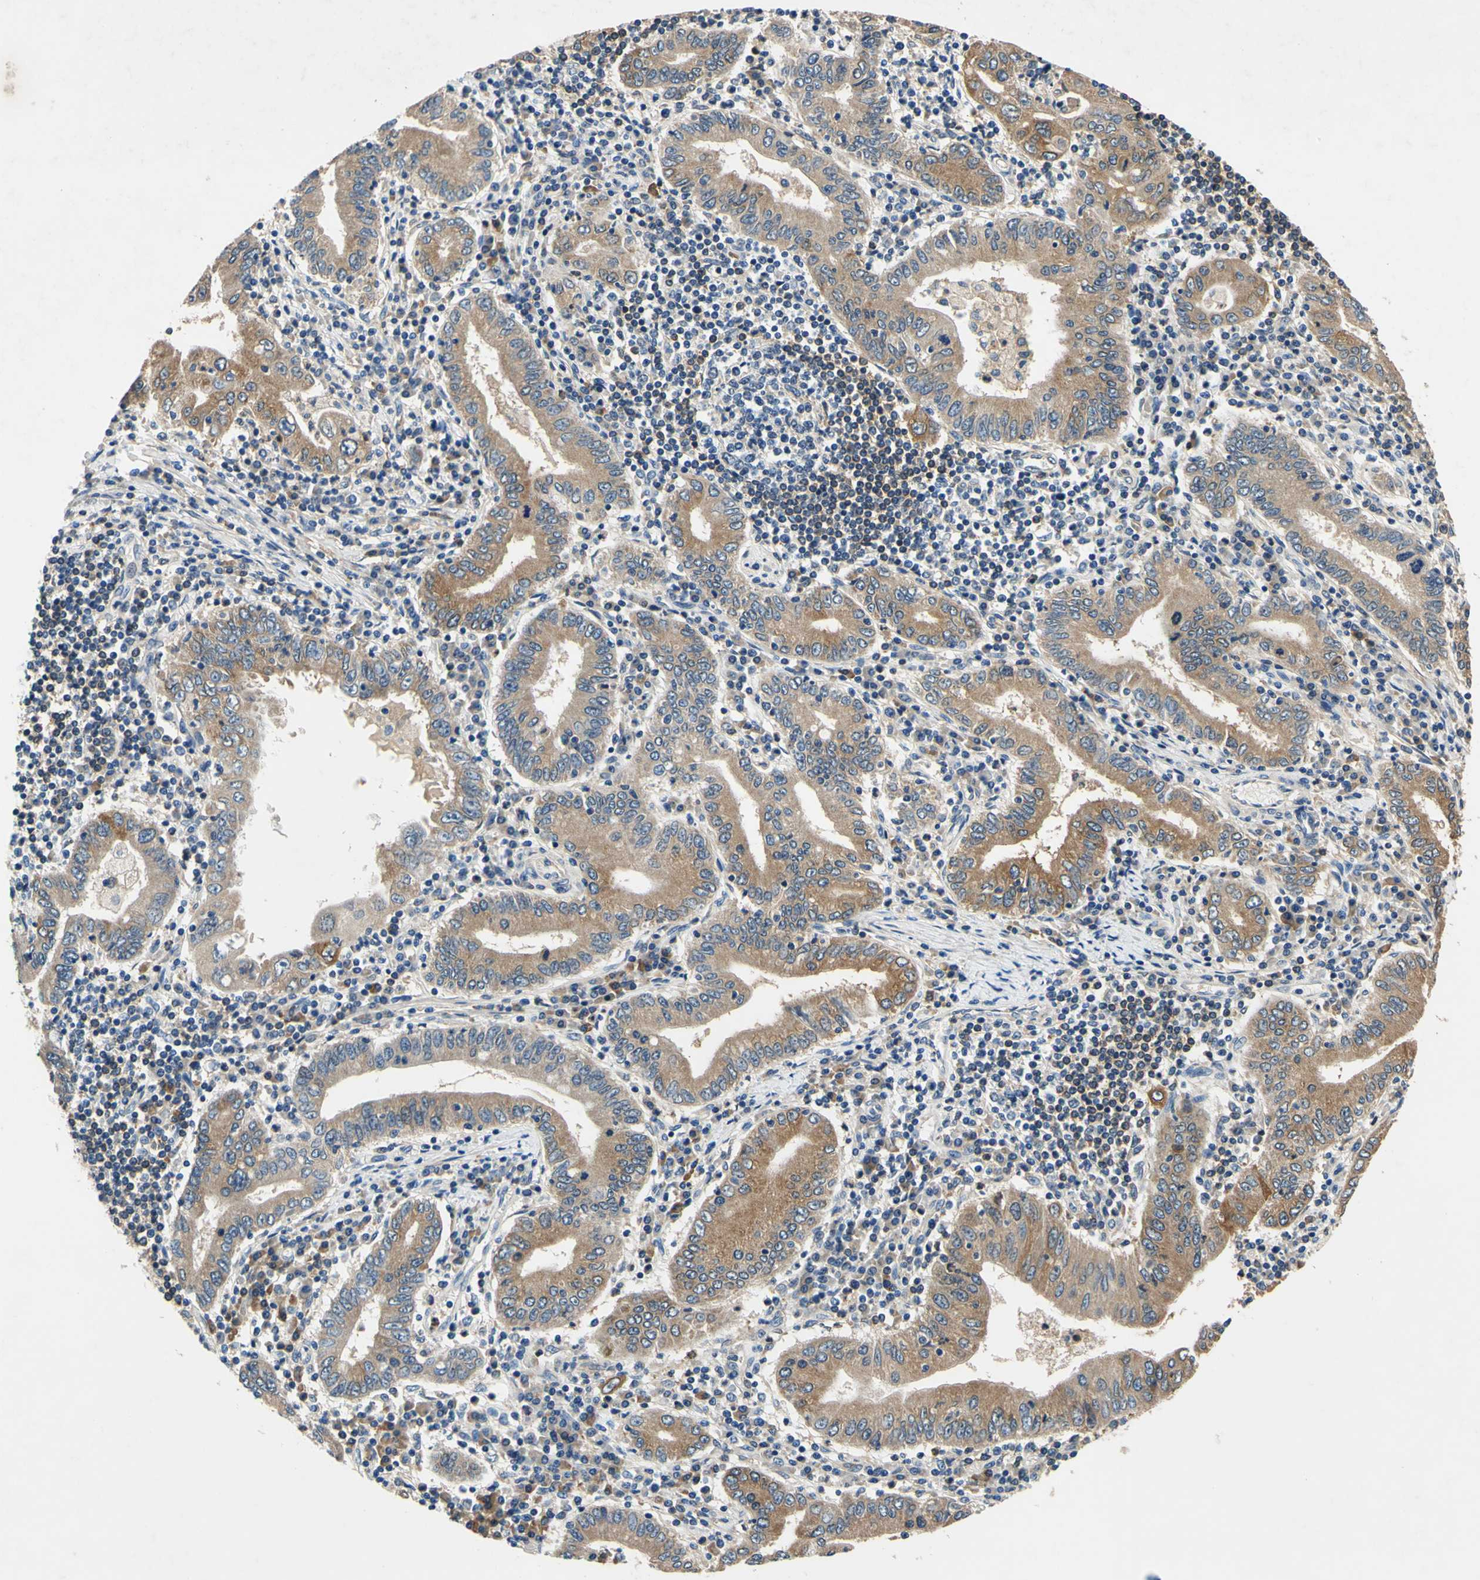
{"staining": {"intensity": "moderate", "quantity": ">75%", "location": "cytoplasmic/membranous"}, "tissue": "stomach cancer", "cell_type": "Tumor cells", "image_type": "cancer", "snomed": [{"axis": "morphology", "description": "Normal tissue, NOS"}, {"axis": "morphology", "description": "Adenocarcinoma, NOS"}, {"axis": "topography", "description": "Esophagus"}, {"axis": "topography", "description": "Stomach, upper"}, {"axis": "topography", "description": "Peripheral nerve tissue"}], "caption": "Stomach cancer stained for a protein (brown) displays moderate cytoplasmic/membranous positive staining in about >75% of tumor cells.", "gene": "PLA2G4A", "patient": {"sex": "male", "age": 62}}